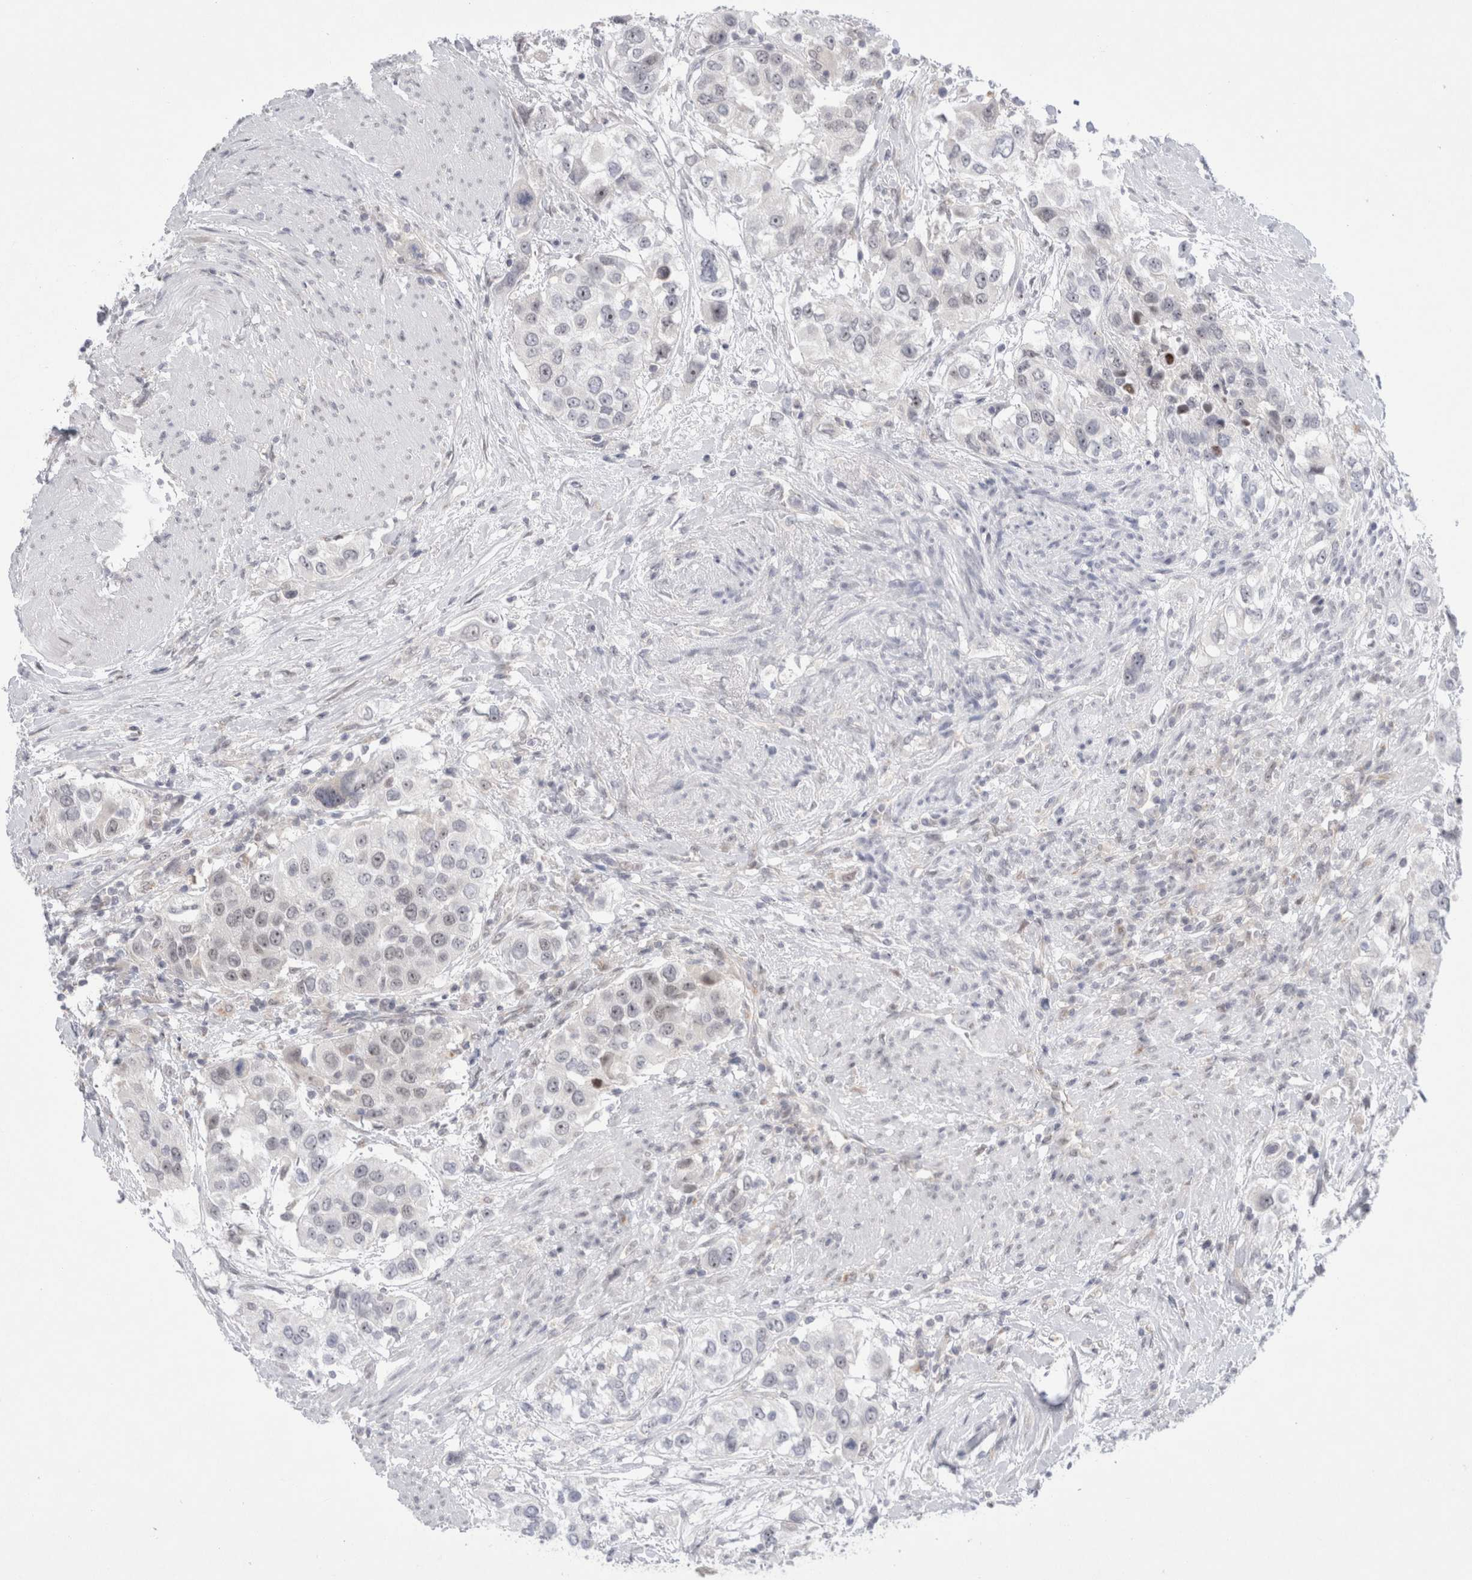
{"staining": {"intensity": "negative", "quantity": "none", "location": "none"}, "tissue": "urothelial cancer", "cell_type": "Tumor cells", "image_type": "cancer", "snomed": [{"axis": "morphology", "description": "Urothelial carcinoma, High grade"}, {"axis": "topography", "description": "Urinary bladder"}], "caption": "This is an immunohistochemistry micrograph of human high-grade urothelial carcinoma. There is no expression in tumor cells.", "gene": "CERS5", "patient": {"sex": "female", "age": 80}}